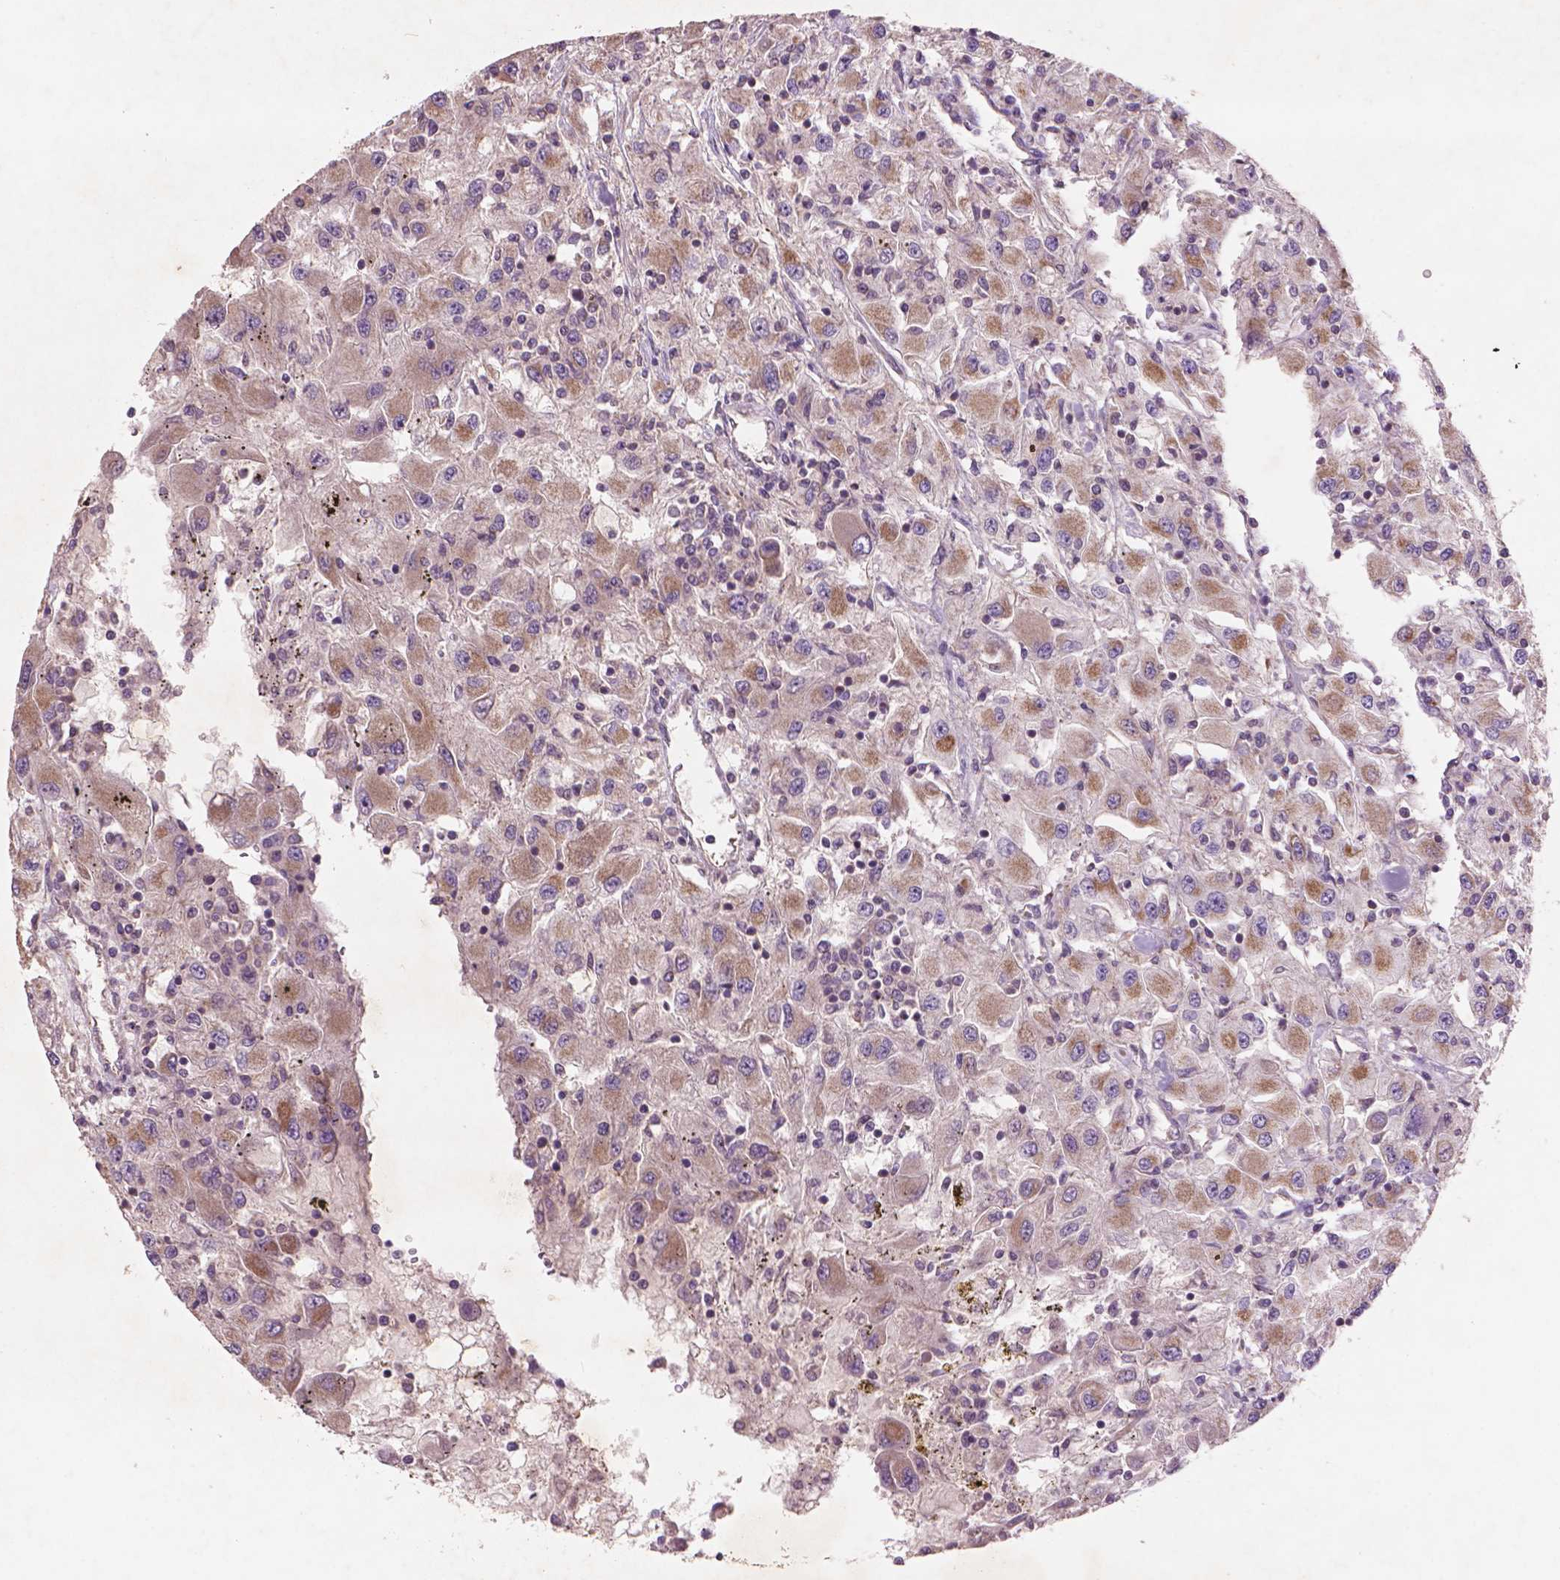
{"staining": {"intensity": "moderate", "quantity": "25%-75%", "location": "cytoplasmic/membranous"}, "tissue": "renal cancer", "cell_type": "Tumor cells", "image_type": "cancer", "snomed": [{"axis": "morphology", "description": "Adenocarcinoma, NOS"}, {"axis": "topography", "description": "Kidney"}], "caption": "Adenocarcinoma (renal) stained with a protein marker demonstrates moderate staining in tumor cells.", "gene": "NLRX1", "patient": {"sex": "female", "age": 67}}